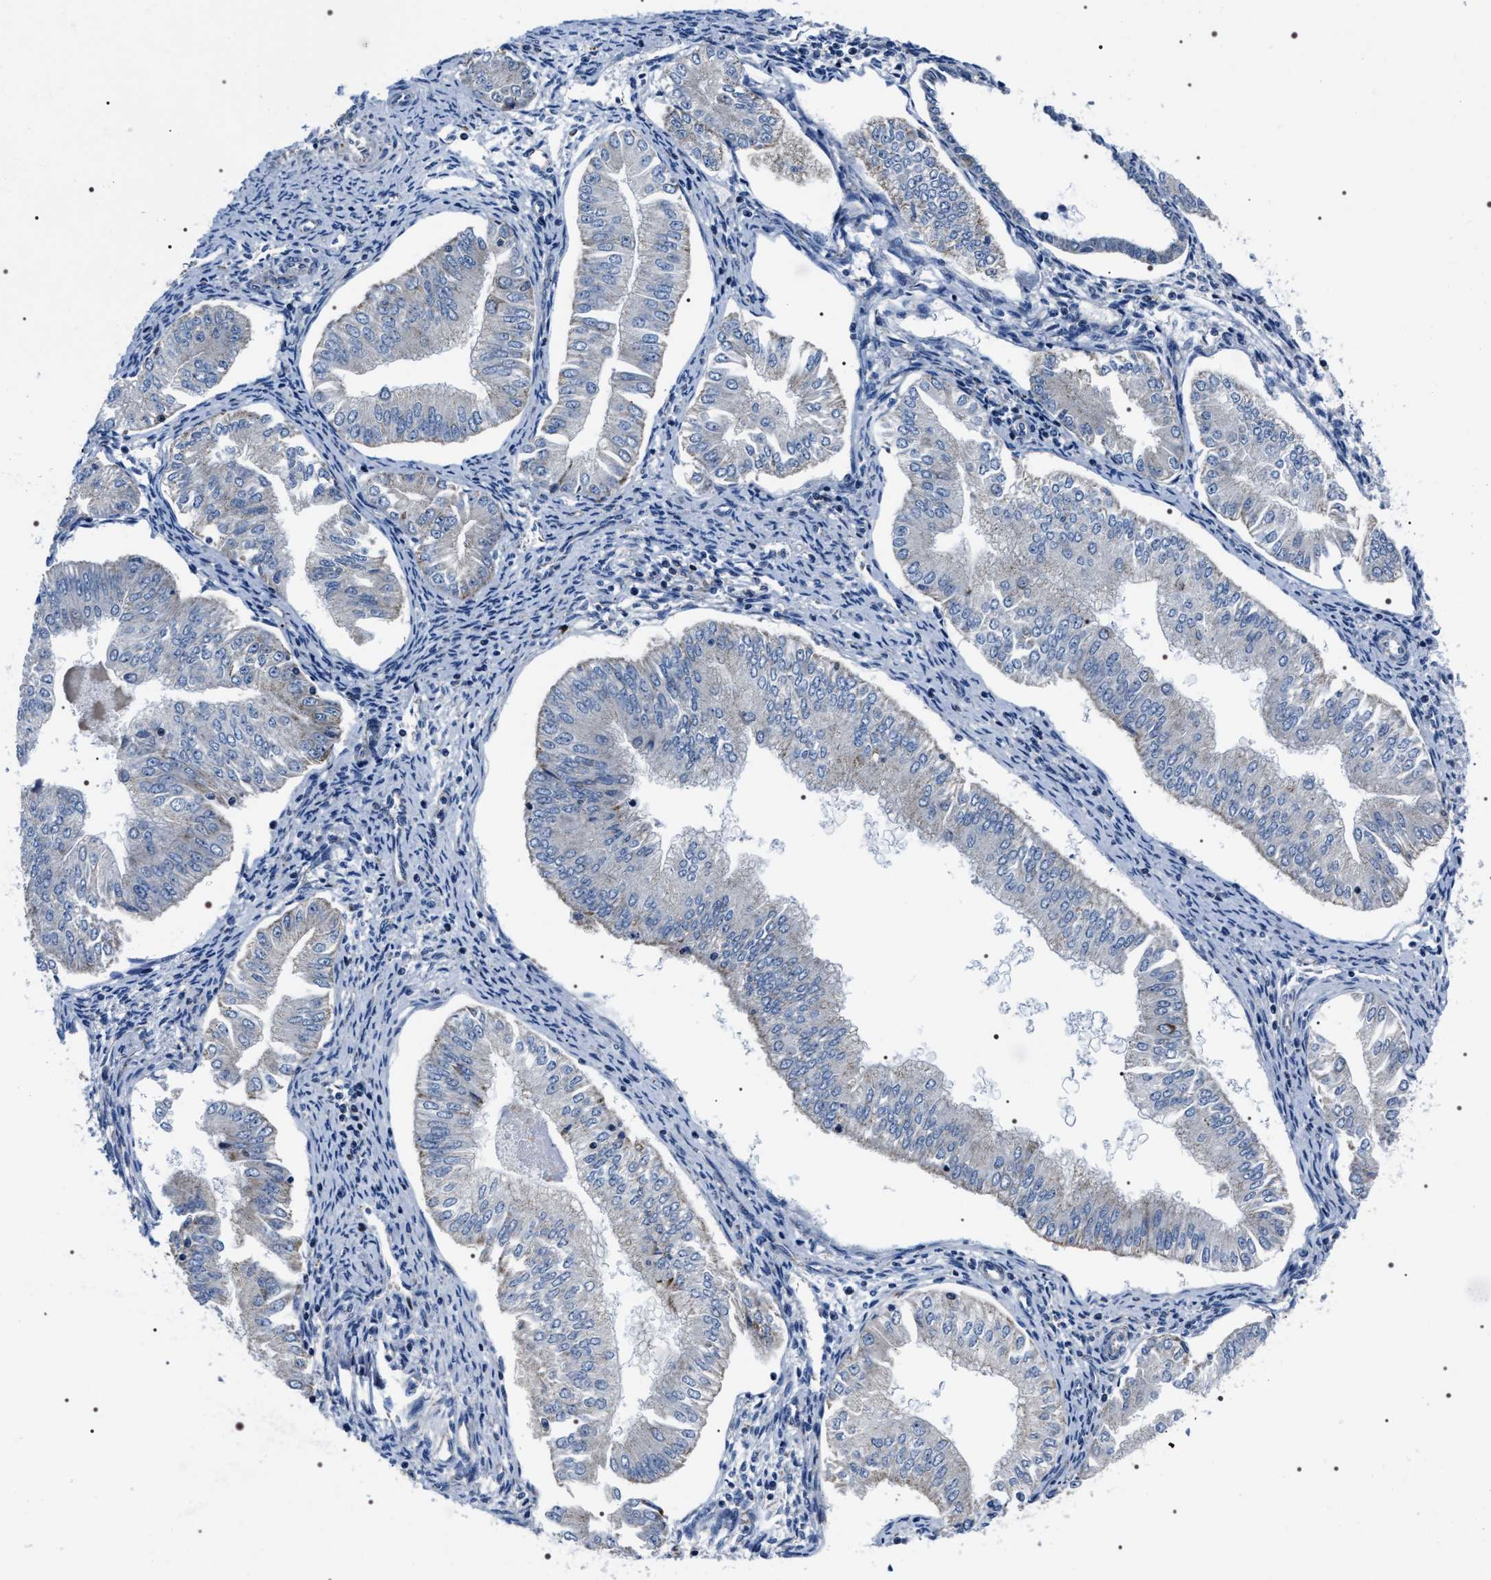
{"staining": {"intensity": "negative", "quantity": "none", "location": "none"}, "tissue": "endometrial cancer", "cell_type": "Tumor cells", "image_type": "cancer", "snomed": [{"axis": "morphology", "description": "Normal tissue, NOS"}, {"axis": "morphology", "description": "Adenocarcinoma, NOS"}, {"axis": "topography", "description": "Endometrium"}], "caption": "This is an IHC image of human endometrial cancer. There is no staining in tumor cells.", "gene": "NTMT1", "patient": {"sex": "female", "age": 53}}